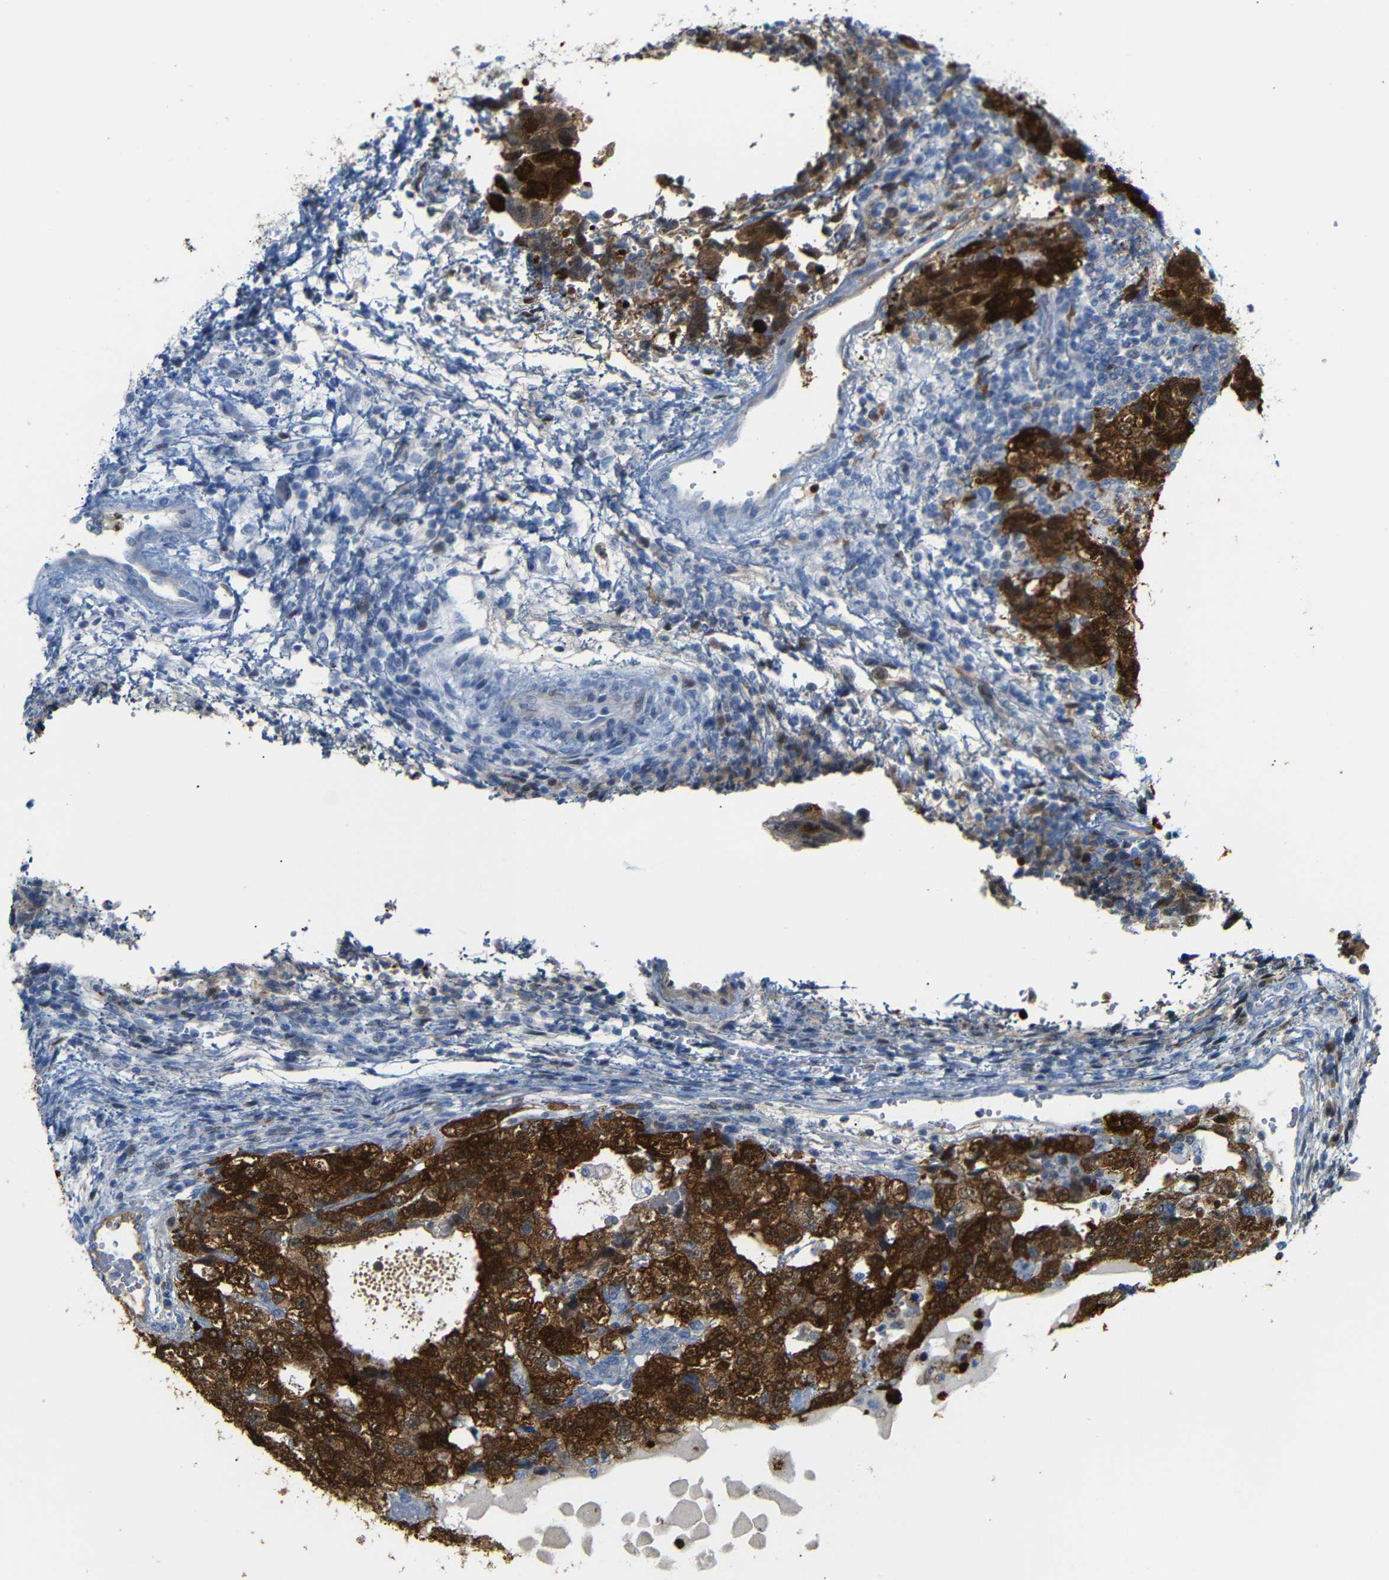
{"staining": {"intensity": "strong", "quantity": ">75%", "location": "cytoplasmic/membranous,nuclear"}, "tissue": "testis cancer", "cell_type": "Tumor cells", "image_type": "cancer", "snomed": [{"axis": "morphology", "description": "Carcinoma, Embryonal, NOS"}, {"axis": "topography", "description": "Testis"}], "caption": "There is high levels of strong cytoplasmic/membranous and nuclear staining in tumor cells of testis cancer (embryonal carcinoma), as demonstrated by immunohistochemical staining (brown color).", "gene": "MT1A", "patient": {"sex": "male", "age": 36}}